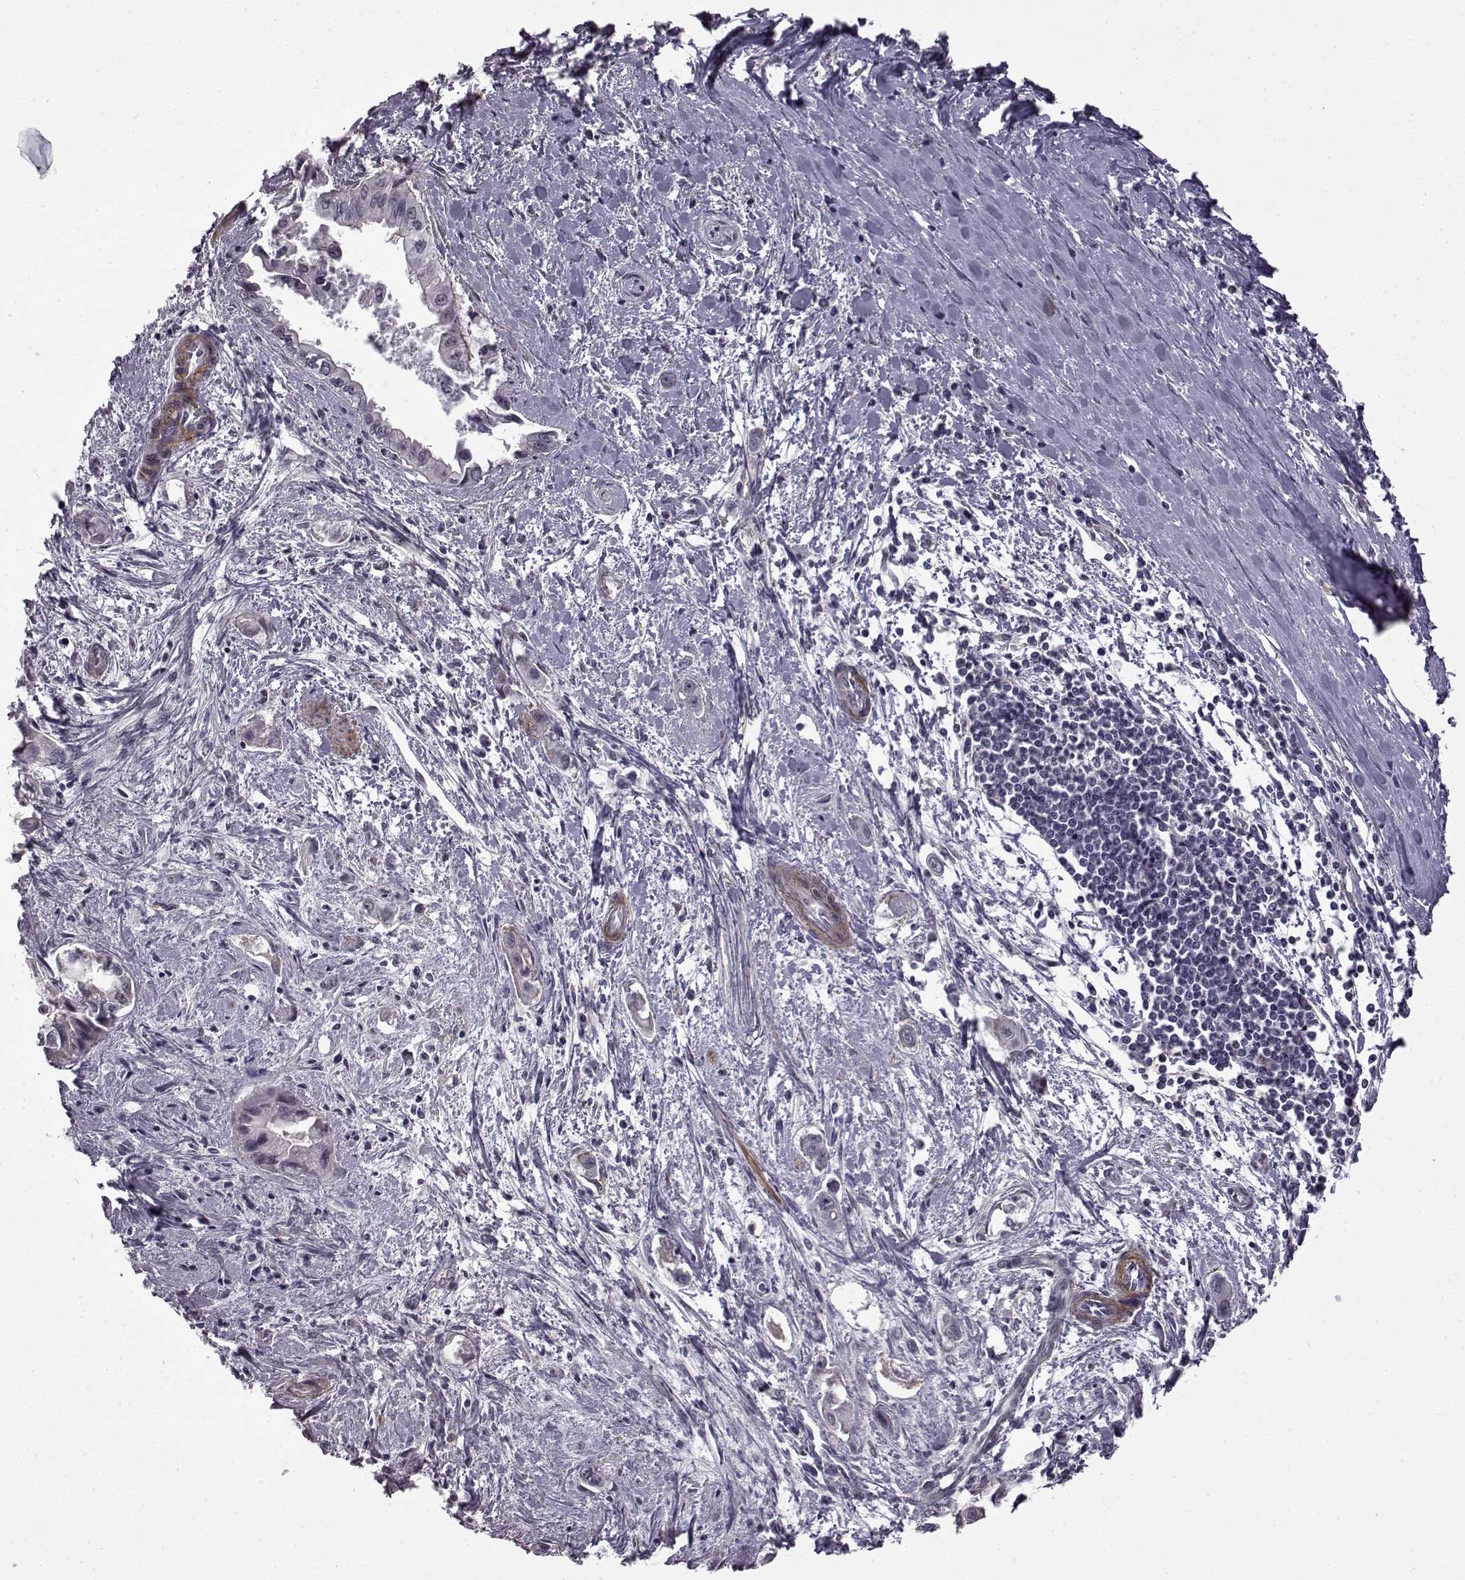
{"staining": {"intensity": "negative", "quantity": "none", "location": "none"}, "tissue": "pancreatic cancer", "cell_type": "Tumor cells", "image_type": "cancer", "snomed": [{"axis": "morphology", "description": "Adenocarcinoma, NOS"}, {"axis": "topography", "description": "Pancreas"}], "caption": "This is an IHC photomicrograph of pancreatic cancer. There is no positivity in tumor cells.", "gene": "SYNPO2", "patient": {"sex": "male", "age": 60}}